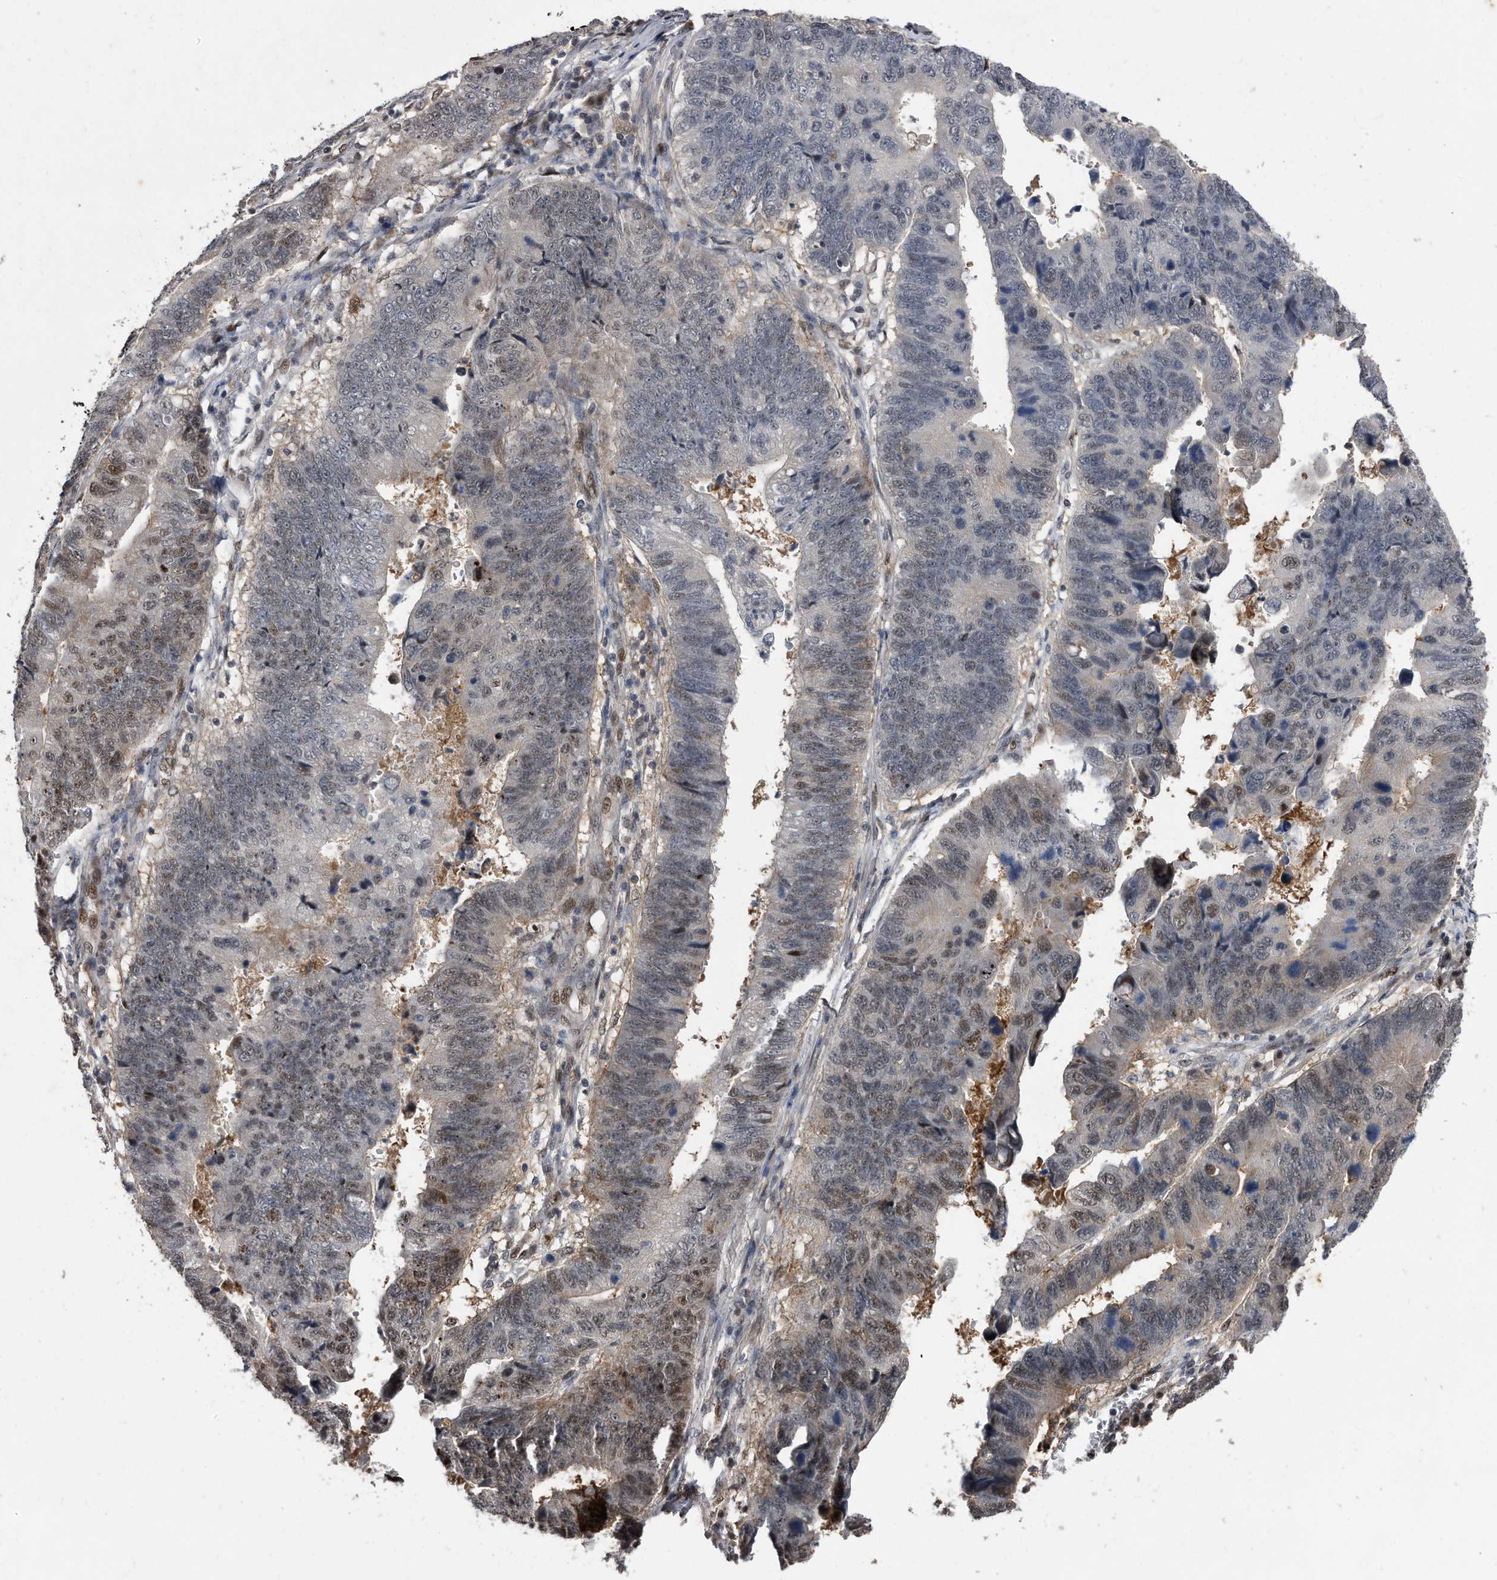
{"staining": {"intensity": "moderate", "quantity": "<25%", "location": "nuclear"}, "tissue": "stomach cancer", "cell_type": "Tumor cells", "image_type": "cancer", "snomed": [{"axis": "morphology", "description": "Adenocarcinoma, NOS"}, {"axis": "topography", "description": "Stomach"}], "caption": "An image showing moderate nuclear staining in approximately <25% of tumor cells in stomach cancer, as visualized by brown immunohistochemical staining.", "gene": "RAD23B", "patient": {"sex": "male", "age": 59}}